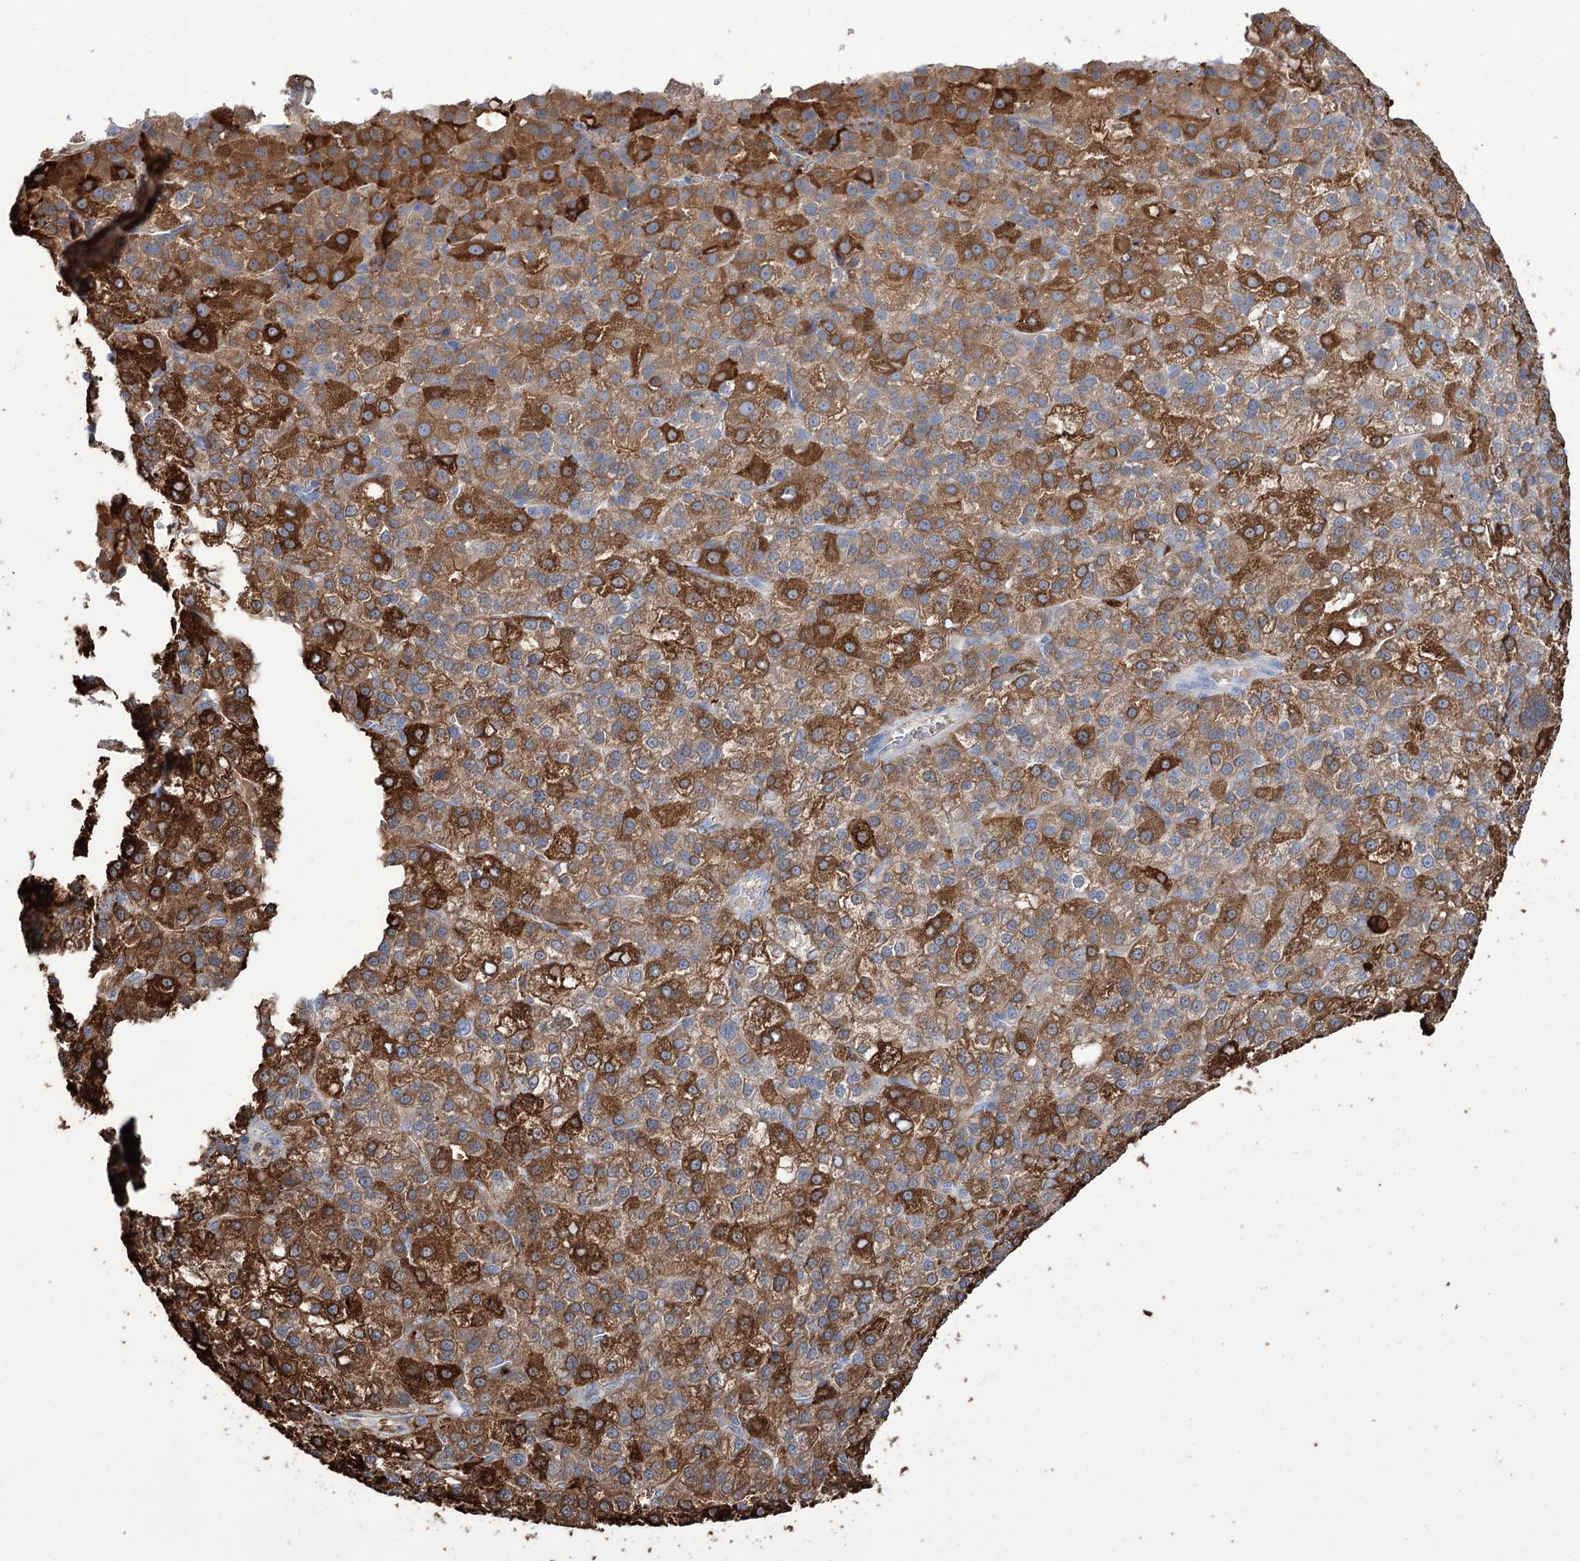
{"staining": {"intensity": "strong", "quantity": ">75%", "location": "cytoplasmic/membranous"}, "tissue": "liver cancer", "cell_type": "Tumor cells", "image_type": "cancer", "snomed": [{"axis": "morphology", "description": "Carcinoma, Hepatocellular, NOS"}, {"axis": "topography", "description": "Liver"}], "caption": "This photomicrograph demonstrates immunohistochemistry staining of human liver cancer (hepatocellular carcinoma), with high strong cytoplasmic/membranous positivity in about >75% of tumor cells.", "gene": "ZNF622", "patient": {"sex": "female", "age": 58}}